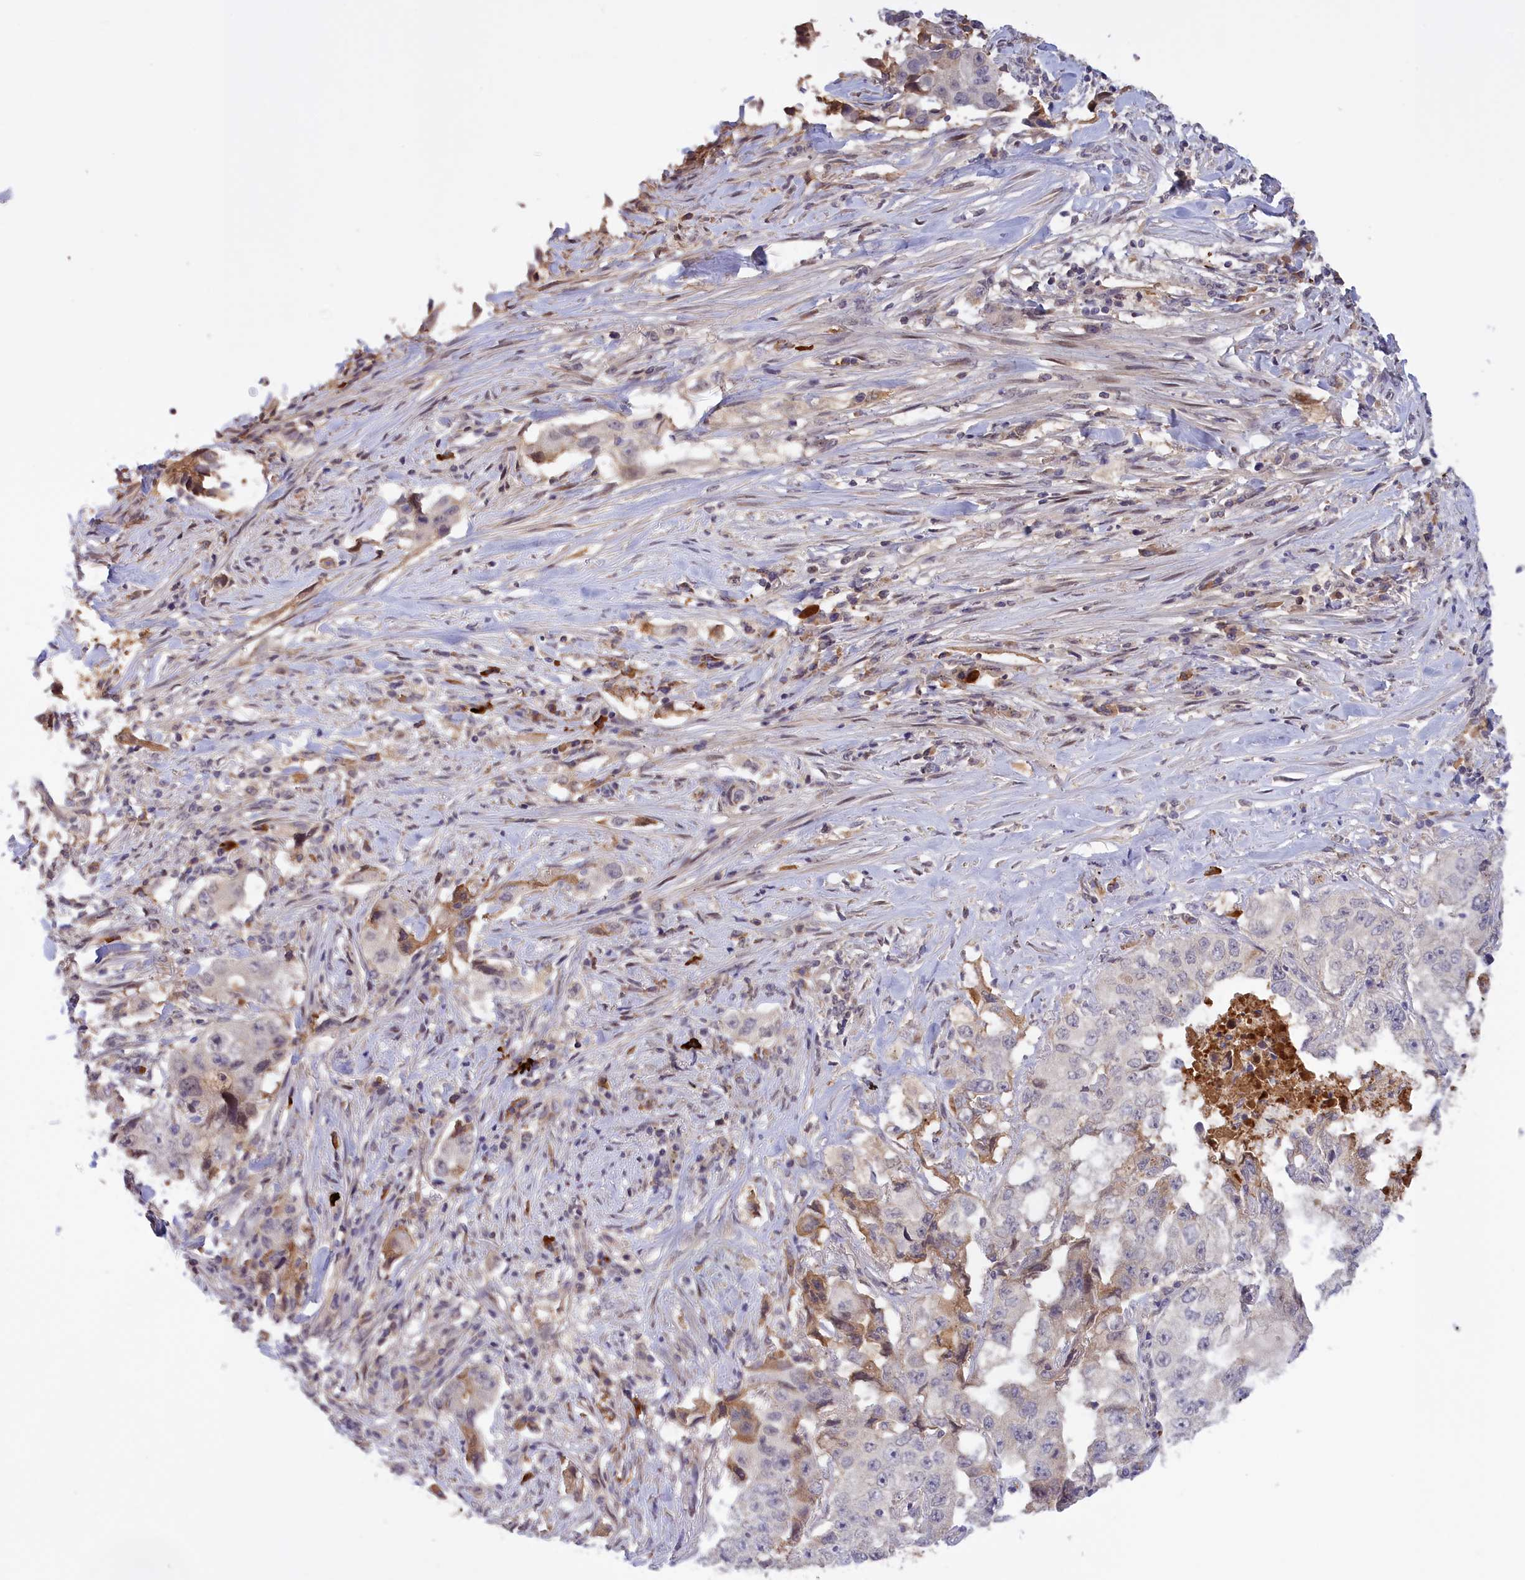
{"staining": {"intensity": "negative", "quantity": "none", "location": "none"}, "tissue": "lung cancer", "cell_type": "Tumor cells", "image_type": "cancer", "snomed": [{"axis": "morphology", "description": "Adenocarcinoma, NOS"}, {"axis": "topography", "description": "Lung"}], "caption": "This is an immunohistochemistry photomicrograph of lung adenocarcinoma. There is no positivity in tumor cells.", "gene": "RRAD", "patient": {"sex": "female", "age": 51}}